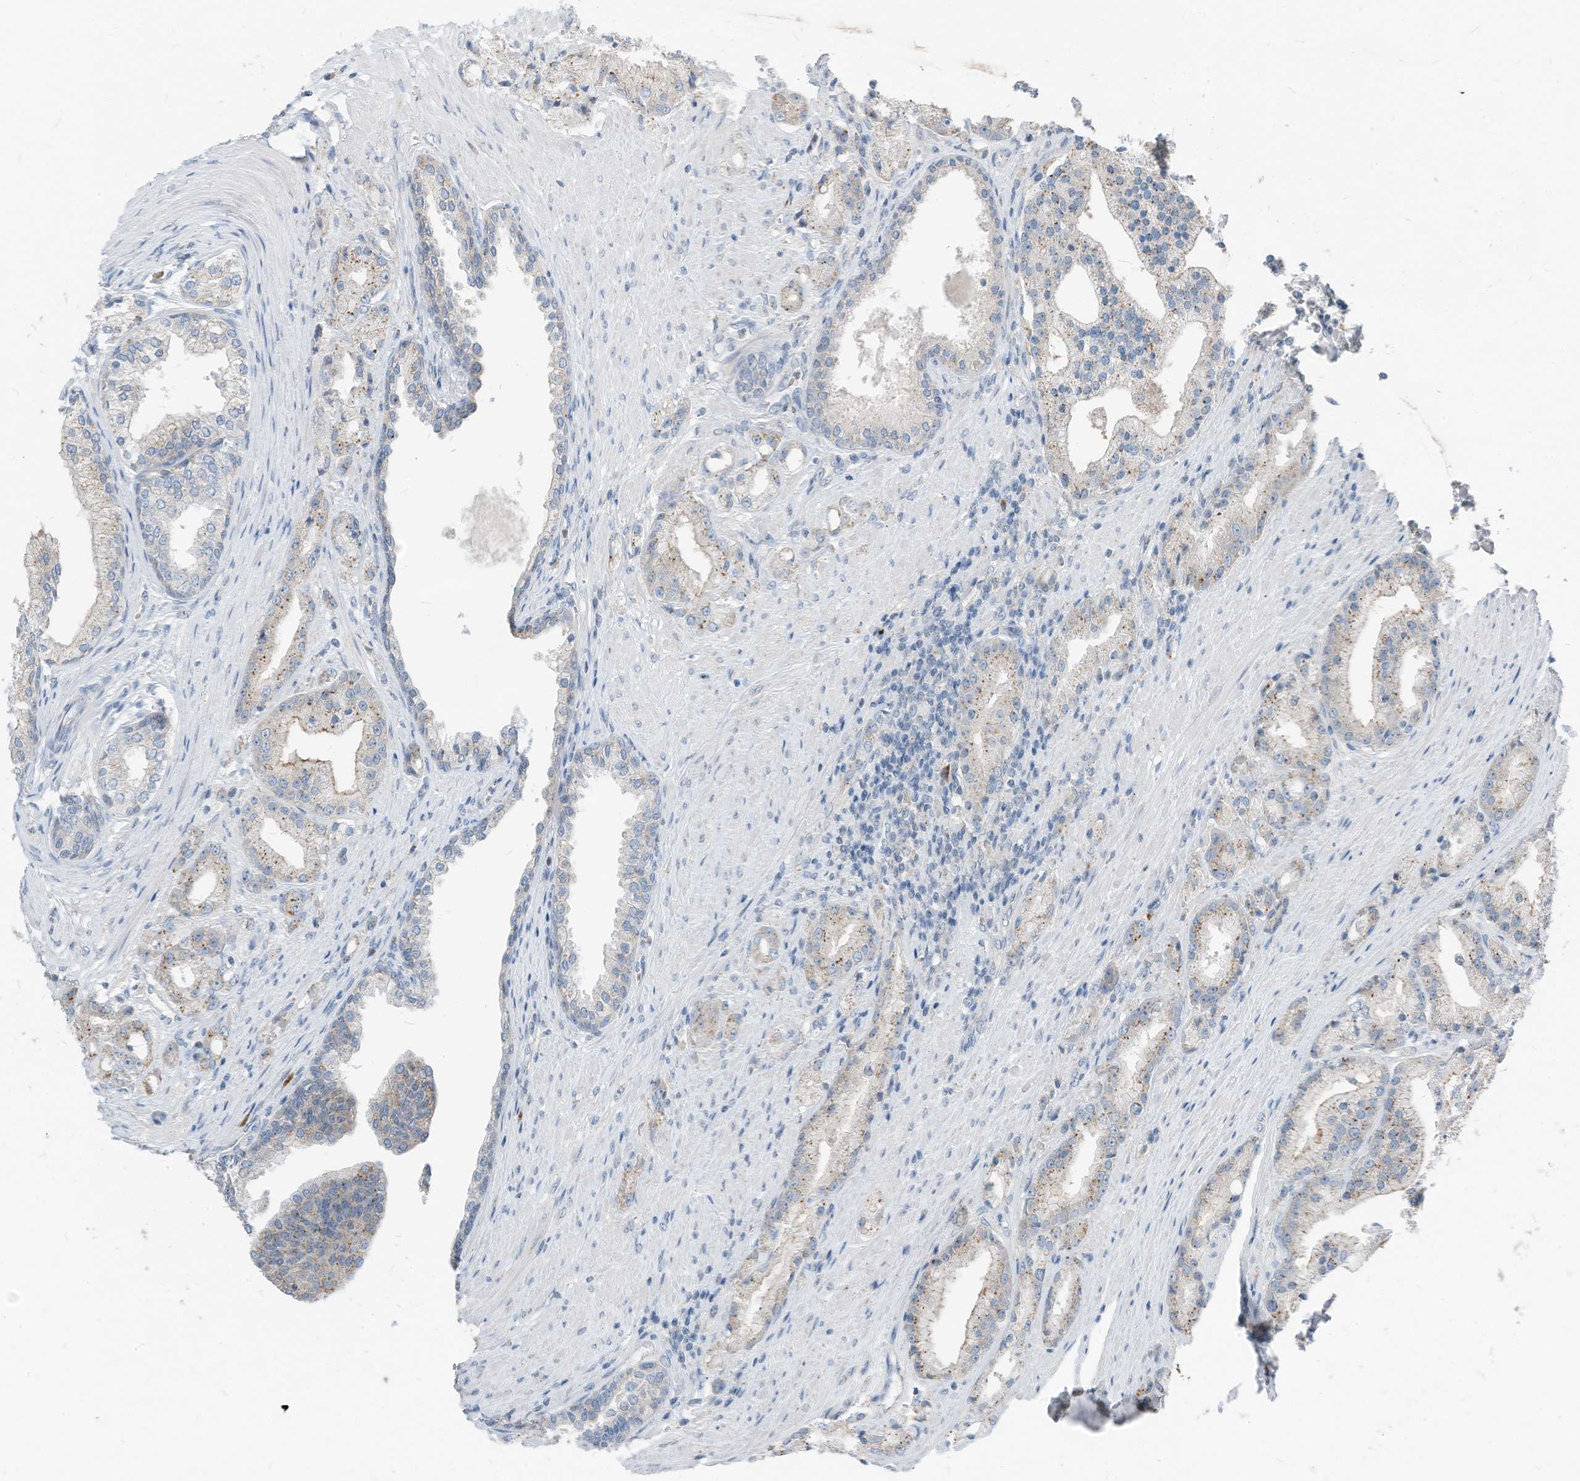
{"staining": {"intensity": "weak", "quantity": "25%-75%", "location": "cytoplasmic/membranous"}, "tissue": "prostate cancer", "cell_type": "Tumor cells", "image_type": "cancer", "snomed": [{"axis": "morphology", "description": "Adenocarcinoma, Low grade"}, {"axis": "topography", "description": "Prostate"}], "caption": "DAB immunohistochemical staining of human prostate cancer displays weak cytoplasmic/membranous protein positivity in approximately 25%-75% of tumor cells. The protein of interest is stained brown, and the nuclei are stained in blue (DAB (3,3'-diaminobenzidine) IHC with brightfield microscopy, high magnification).", "gene": "CHMP2B", "patient": {"sex": "male", "age": 67}}